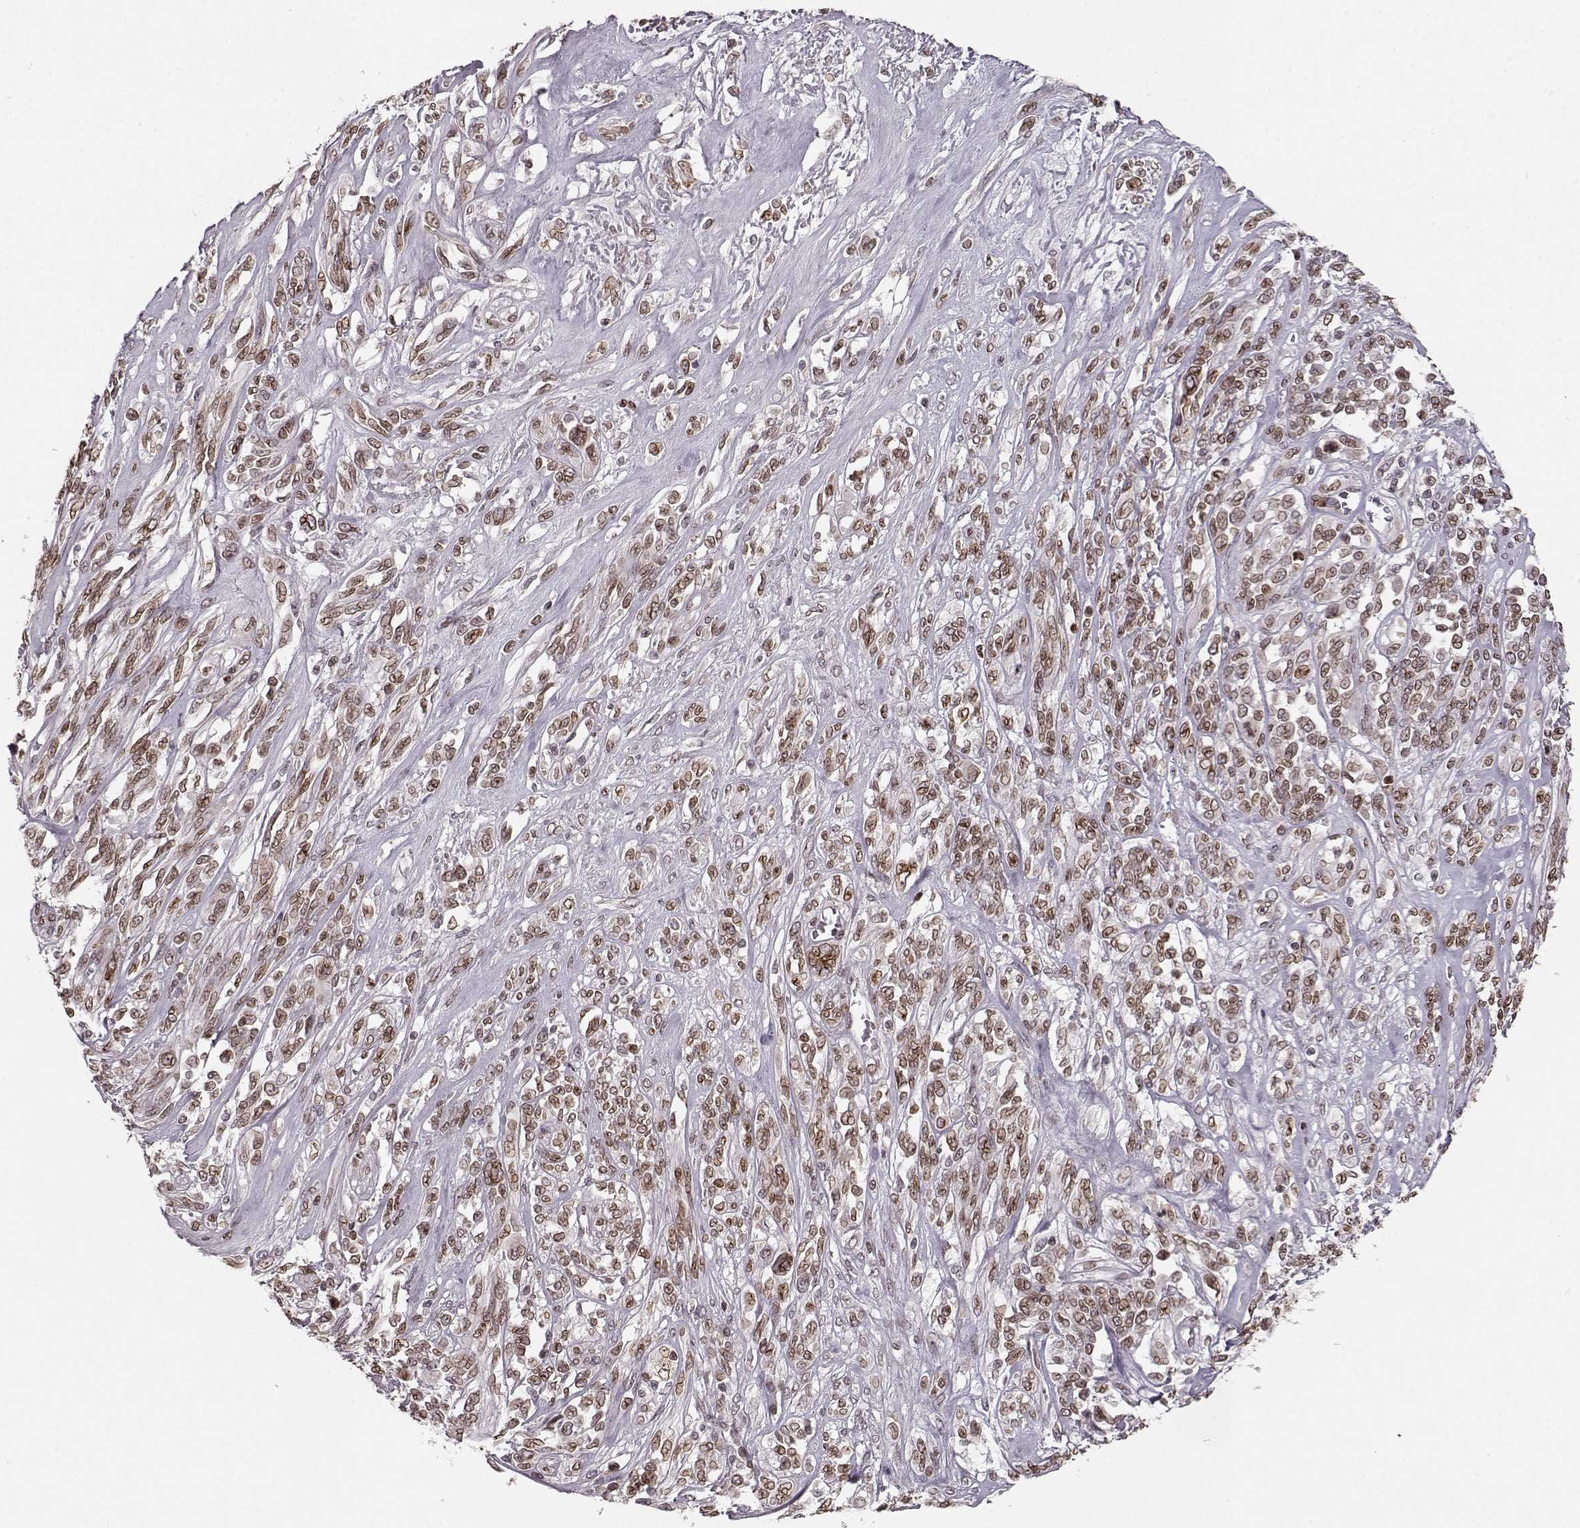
{"staining": {"intensity": "strong", "quantity": ">75%", "location": "cytoplasmic/membranous,nuclear"}, "tissue": "melanoma", "cell_type": "Tumor cells", "image_type": "cancer", "snomed": [{"axis": "morphology", "description": "Malignant melanoma, NOS"}, {"axis": "topography", "description": "Skin"}], "caption": "Protein staining reveals strong cytoplasmic/membranous and nuclear positivity in approximately >75% of tumor cells in melanoma.", "gene": "DCAF12", "patient": {"sex": "female", "age": 91}}